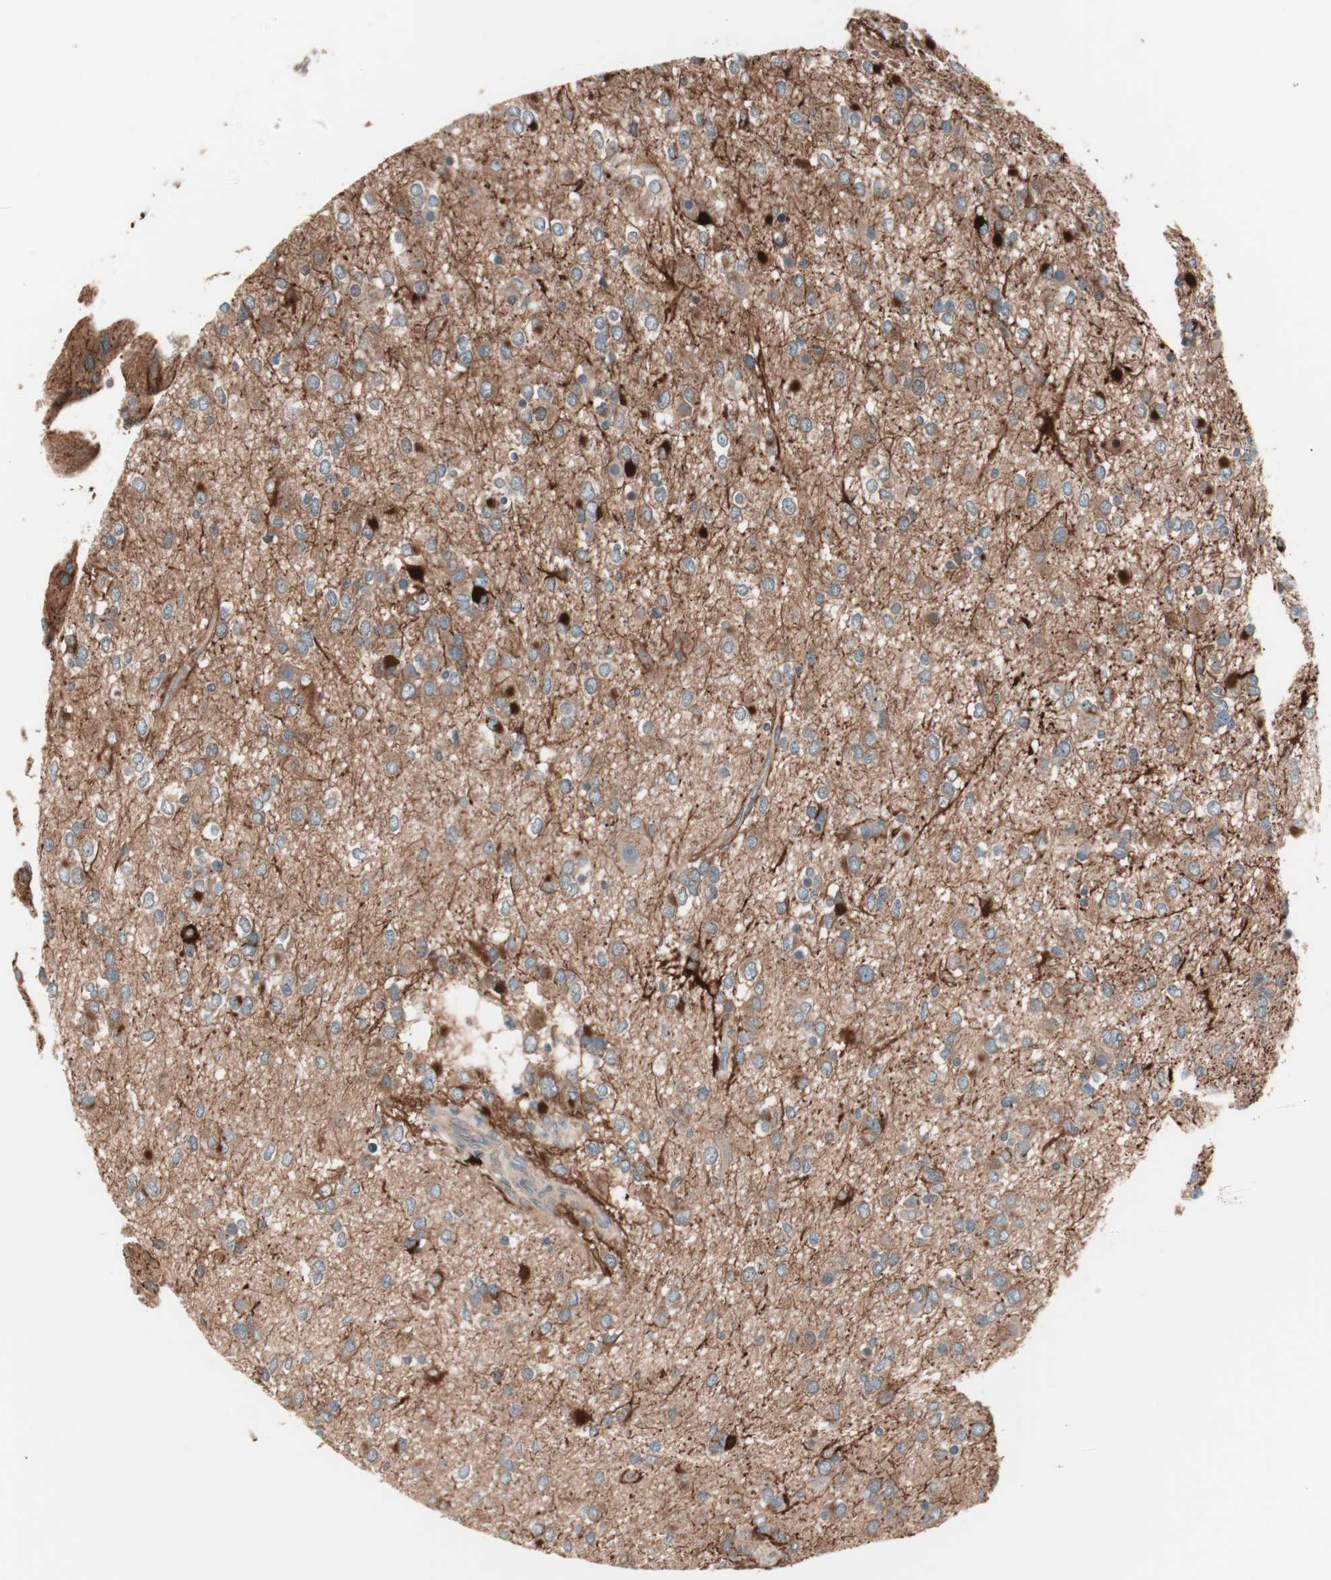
{"staining": {"intensity": "strong", "quantity": ">75%", "location": "cytoplasmic/membranous"}, "tissue": "glioma", "cell_type": "Tumor cells", "image_type": "cancer", "snomed": [{"axis": "morphology", "description": "Glioma, malignant, Low grade"}, {"axis": "topography", "description": "Brain"}], "caption": "Protein staining shows strong cytoplasmic/membranous staining in approximately >75% of tumor cells in glioma. (DAB = brown stain, brightfield microscopy at high magnification).", "gene": "TSG101", "patient": {"sex": "male", "age": 42}}